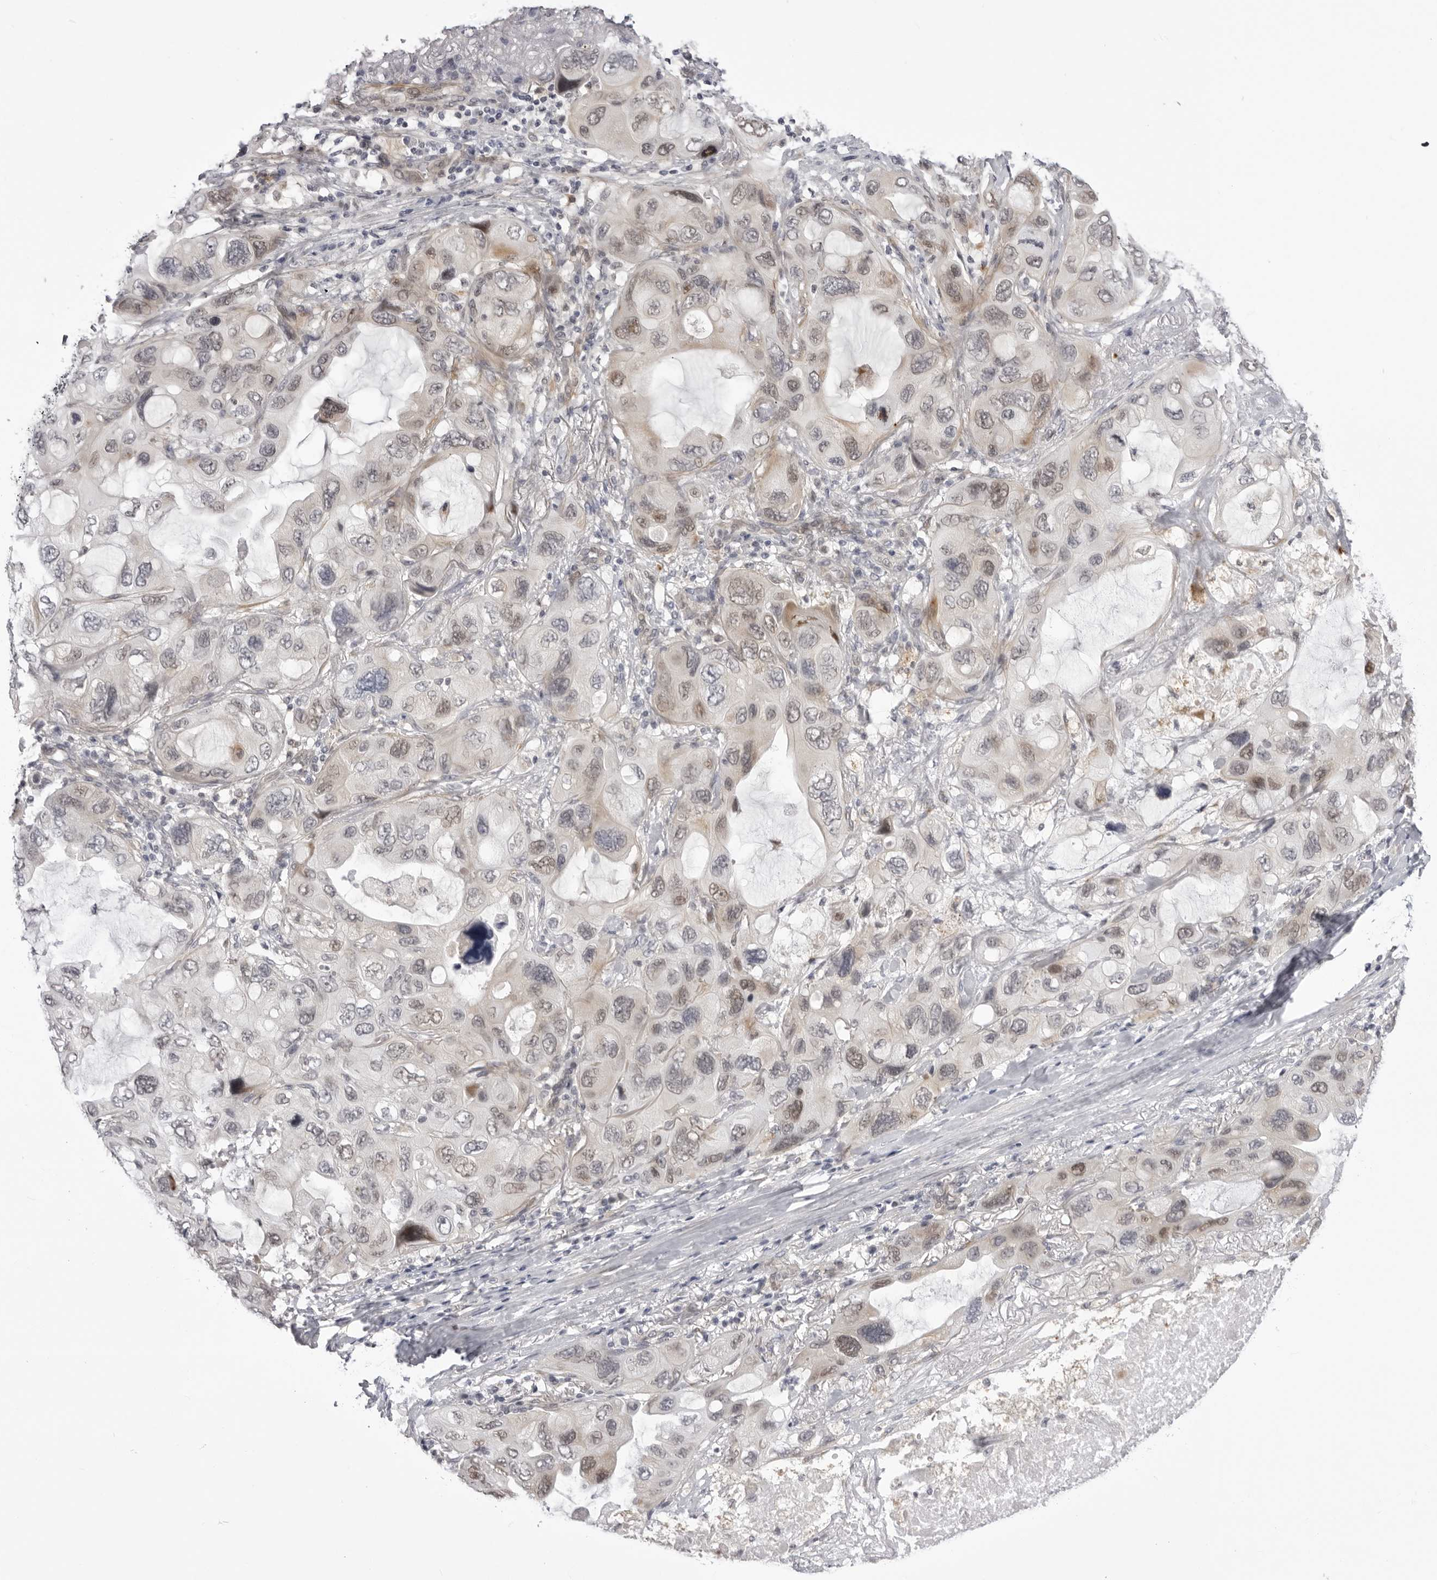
{"staining": {"intensity": "moderate", "quantity": "<25%", "location": "cytoplasmic/membranous,nuclear"}, "tissue": "lung cancer", "cell_type": "Tumor cells", "image_type": "cancer", "snomed": [{"axis": "morphology", "description": "Squamous cell carcinoma, NOS"}, {"axis": "topography", "description": "Lung"}], "caption": "Immunohistochemical staining of human lung squamous cell carcinoma reveals low levels of moderate cytoplasmic/membranous and nuclear staining in approximately <25% of tumor cells.", "gene": "SUGCT", "patient": {"sex": "female", "age": 73}}